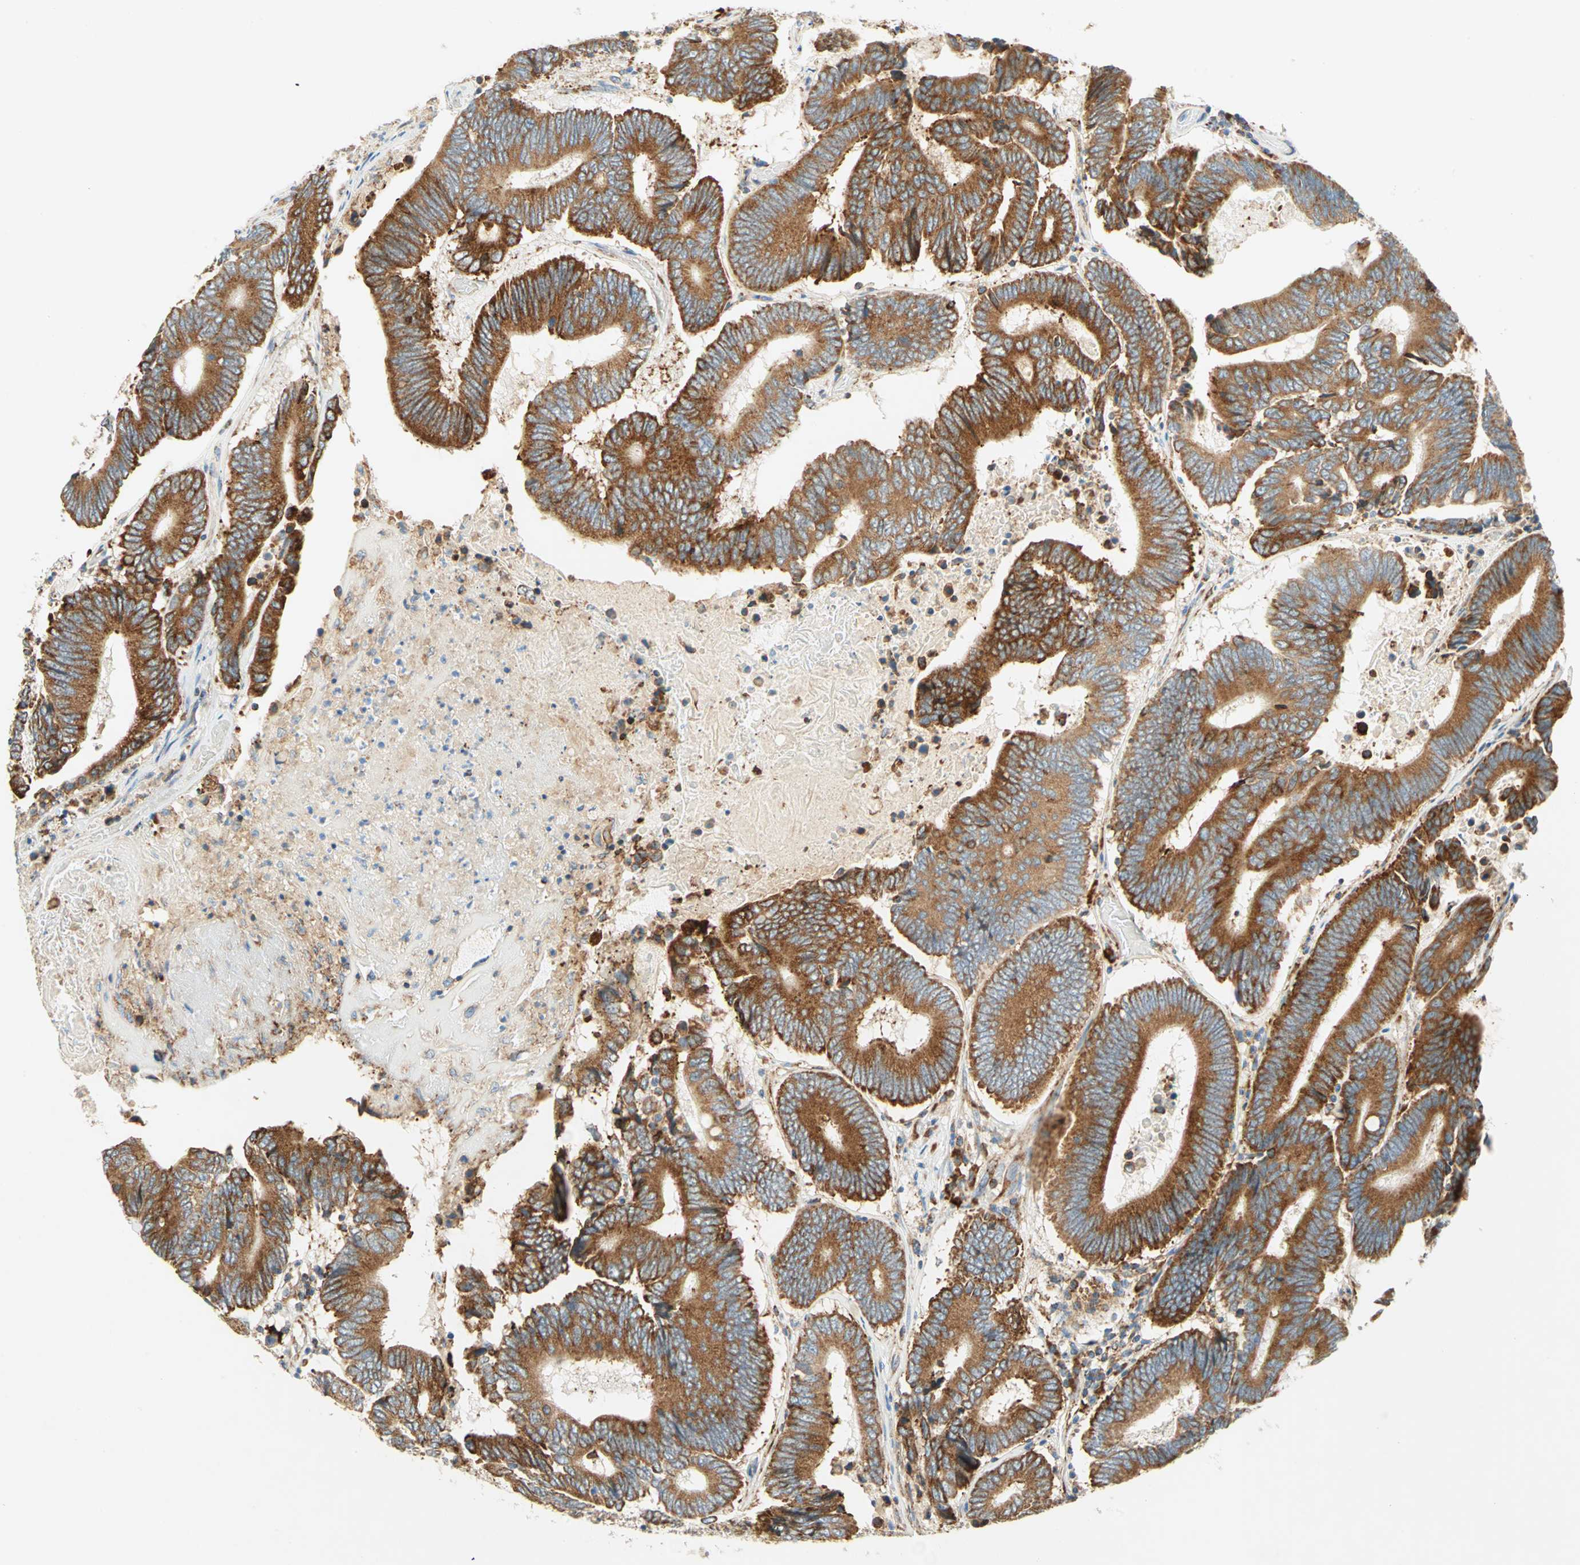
{"staining": {"intensity": "strong", "quantity": ">75%", "location": "cytoplasmic/membranous"}, "tissue": "colorectal cancer", "cell_type": "Tumor cells", "image_type": "cancer", "snomed": [{"axis": "morphology", "description": "Adenocarcinoma, NOS"}, {"axis": "topography", "description": "Colon"}], "caption": "Immunohistochemistry (IHC) histopathology image of colorectal cancer stained for a protein (brown), which reveals high levels of strong cytoplasmic/membranous expression in about >75% of tumor cells.", "gene": "TULP4", "patient": {"sex": "female", "age": 78}}